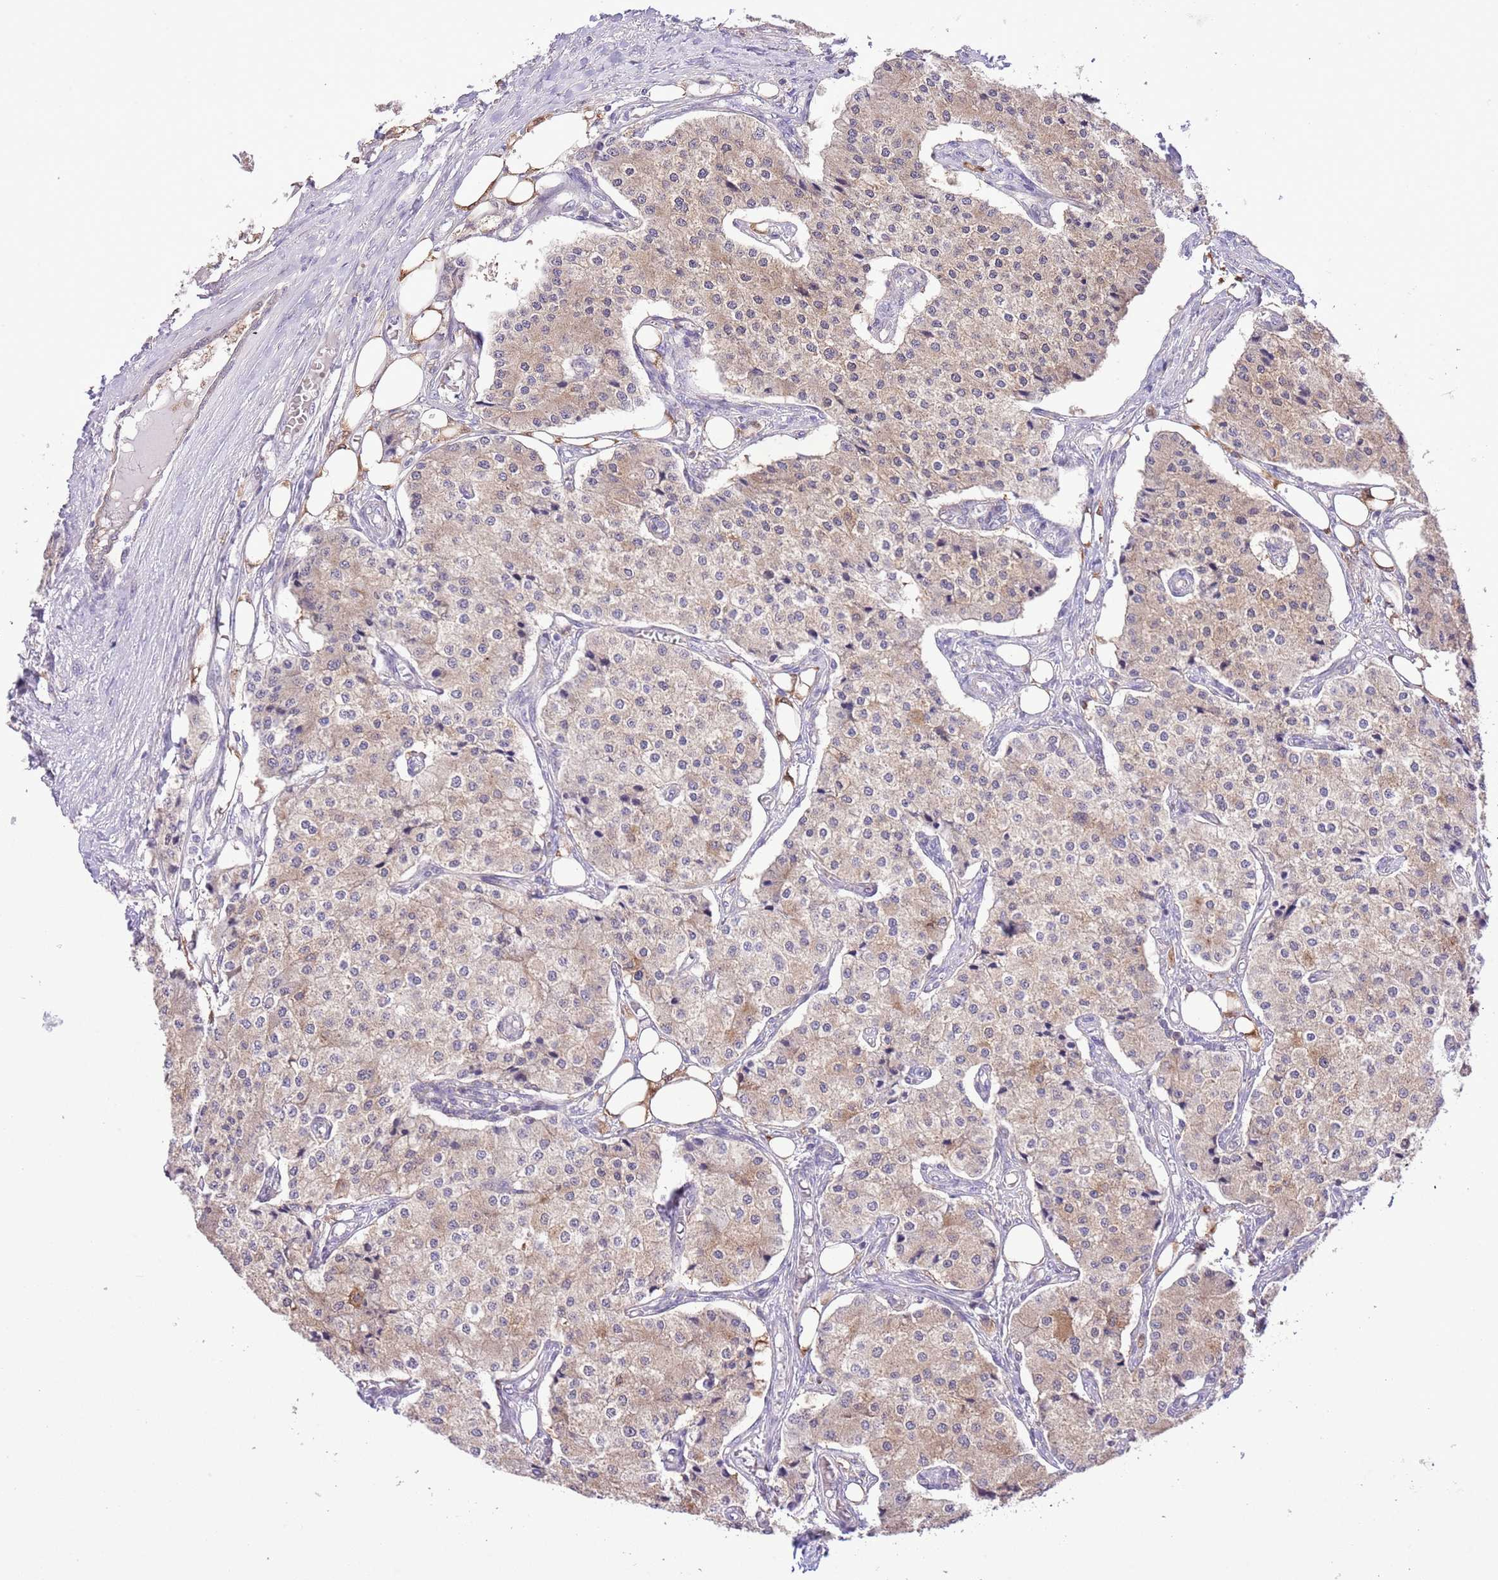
{"staining": {"intensity": "weak", "quantity": ">75%", "location": "cytoplasmic/membranous"}, "tissue": "carcinoid", "cell_type": "Tumor cells", "image_type": "cancer", "snomed": [{"axis": "morphology", "description": "Carcinoid, malignant, NOS"}, {"axis": "topography", "description": "Colon"}], "caption": "Carcinoid tissue displays weak cytoplasmic/membranous expression in about >75% of tumor cells, visualized by immunohistochemistry.", "gene": "PRR32", "patient": {"sex": "female", "age": 52}}